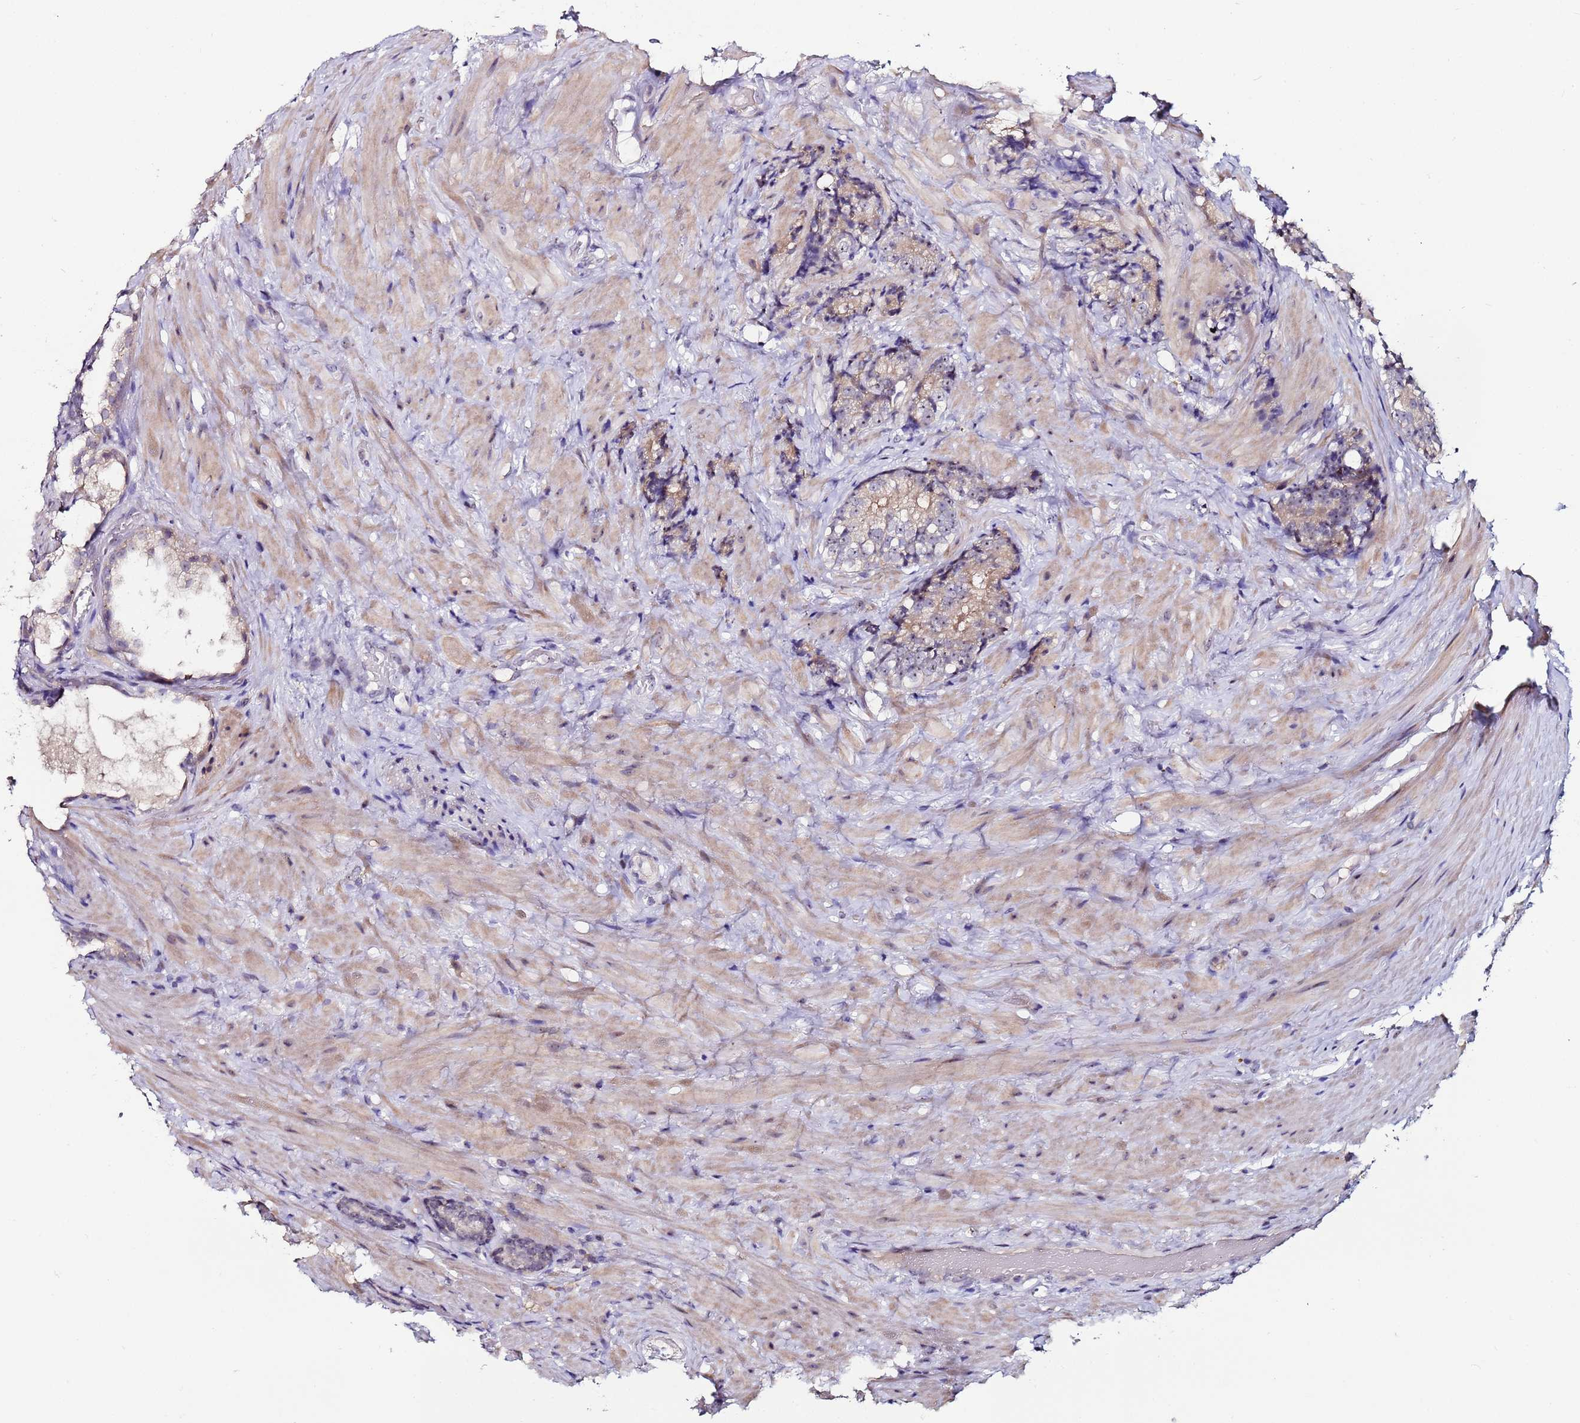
{"staining": {"intensity": "weak", "quantity": "25%-75%", "location": "cytoplasmic/membranous,nuclear"}, "tissue": "prostate cancer", "cell_type": "Tumor cells", "image_type": "cancer", "snomed": [{"axis": "morphology", "description": "Adenocarcinoma, High grade"}, {"axis": "topography", "description": "Prostate"}], "caption": "IHC histopathology image of prostate high-grade adenocarcinoma stained for a protein (brown), which exhibits low levels of weak cytoplasmic/membranous and nuclear staining in approximately 25%-75% of tumor cells.", "gene": "KRI1", "patient": {"sex": "male", "age": 69}}